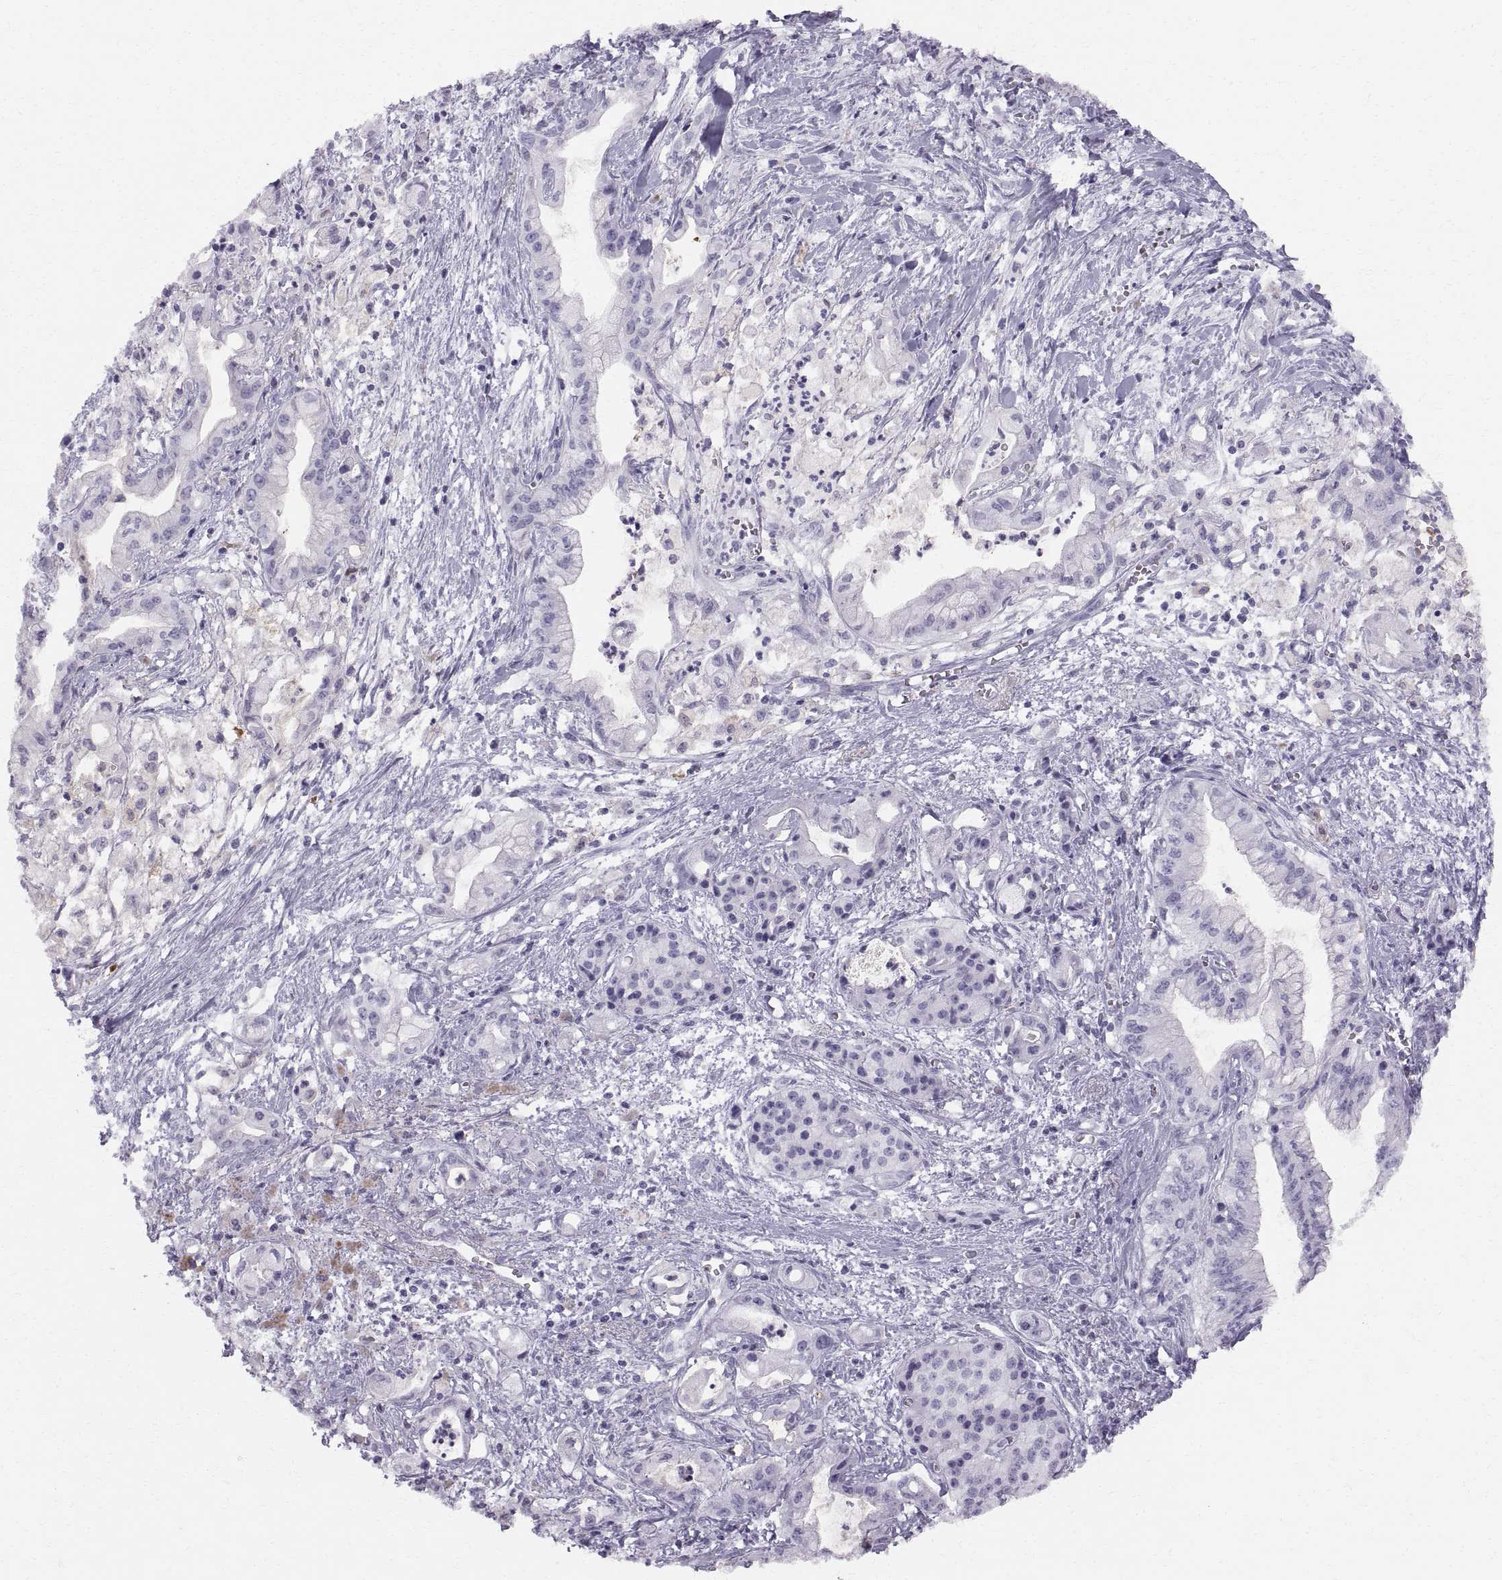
{"staining": {"intensity": "negative", "quantity": "none", "location": "none"}, "tissue": "pancreatic cancer", "cell_type": "Tumor cells", "image_type": "cancer", "snomed": [{"axis": "morphology", "description": "Adenocarcinoma, NOS"}, {"axis": "topography", "description": "Pancreas"}], "caption": "A micrograph of human pancreatic cancer (adenocarcinoma) is negative for staining in tumor cells.", "gene": "SLC22A6", "patient": {"sex": "male", "age": 71}}